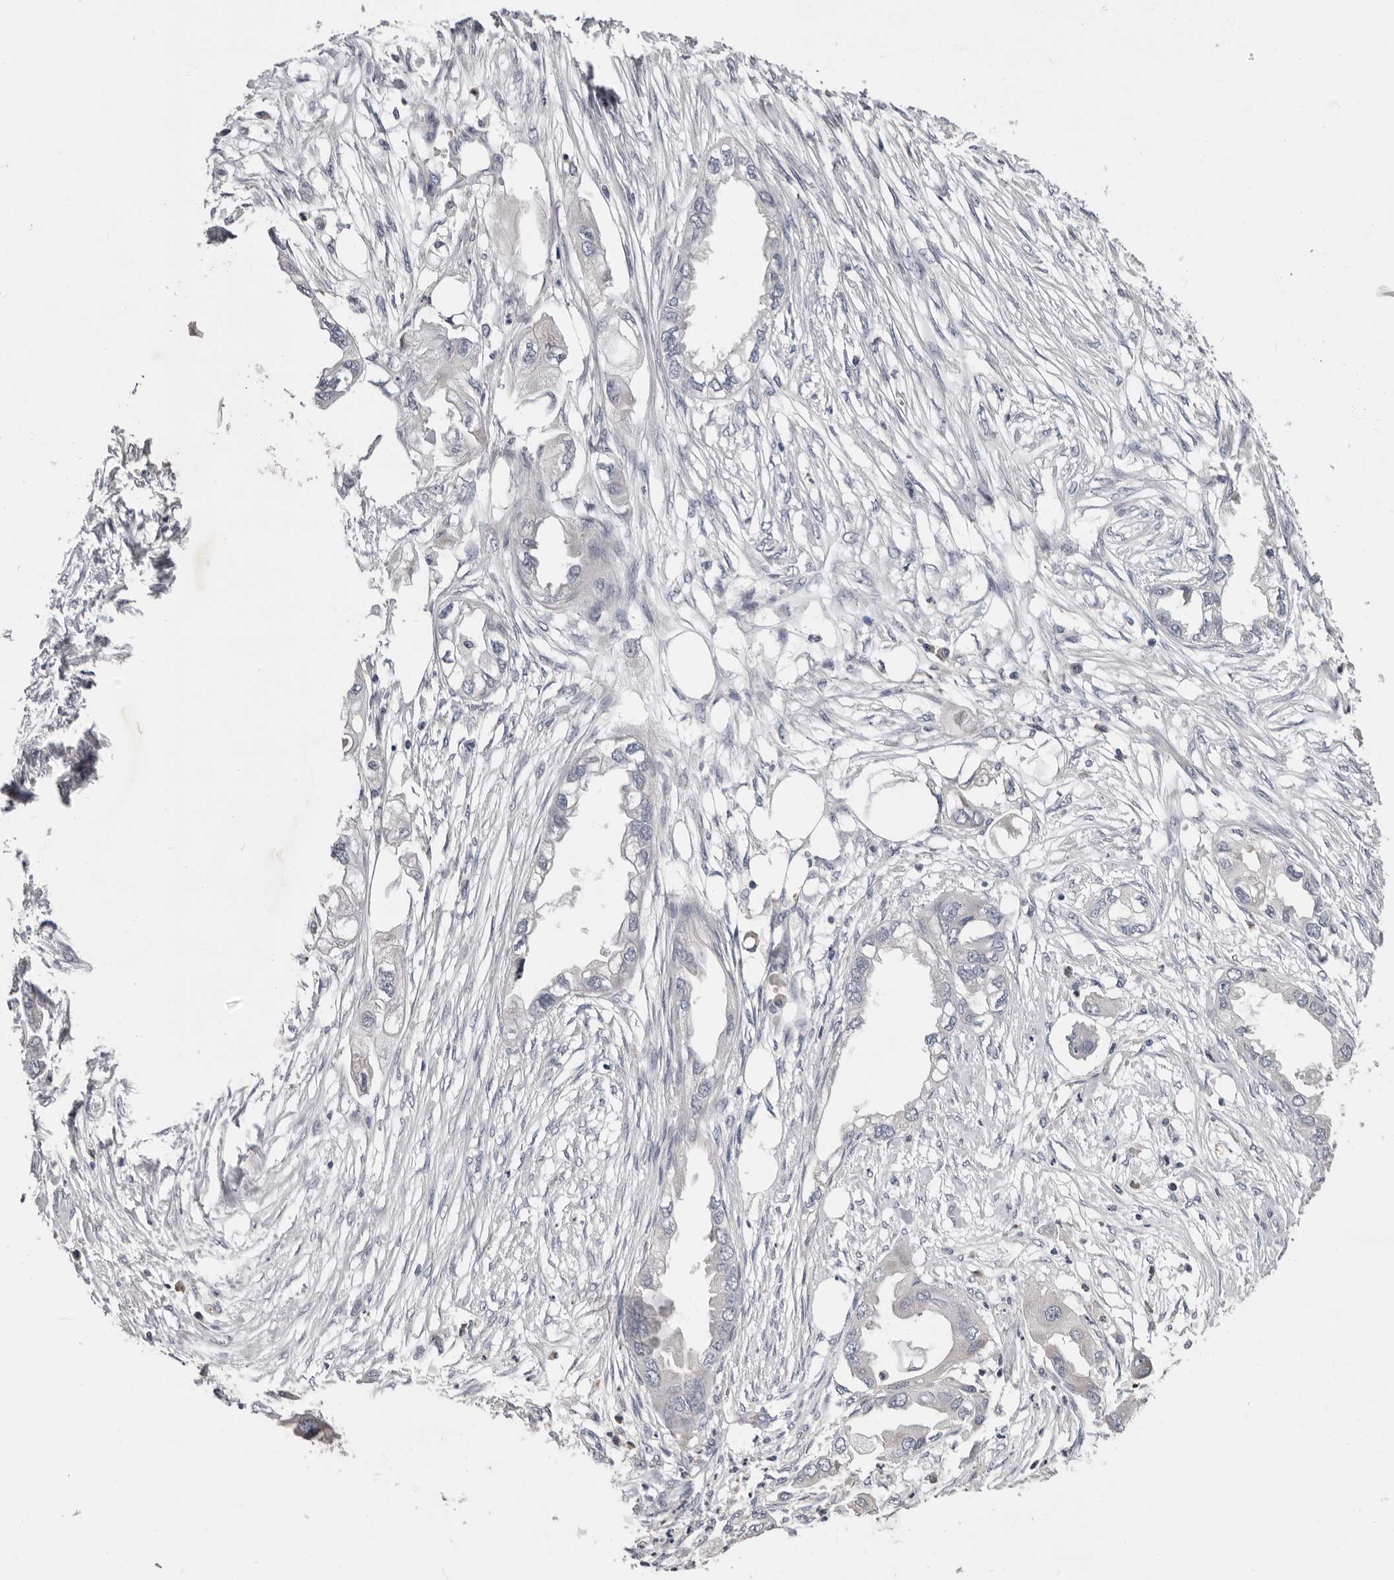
{"staining": {"intensity": "negative", "quantity": "none", "location": "none"}, "tissue": "endometrial cancer", "cell_type": "Tumor cells", "image_type": "cancer", "snomed": [{"axis": "morphology", "description": "Adenocarcinoma, NOS"}, {"axis": "morphology", "description": "Adenocarcinoma, metastatic, NOS"}, {"axis": "topography", "description": "Adipose tissue"}, {"axis": "topography", "description": "Endometrium"}], "caption": "DAB (3,3'-diaminobenzidine) immunohistochemical staining of endometrial cancer (adenocarcinoma) exhibits no significant staining in tumor cells.", "gene": "KIF2B", "patient": {"sex": "female", "age": 67}}